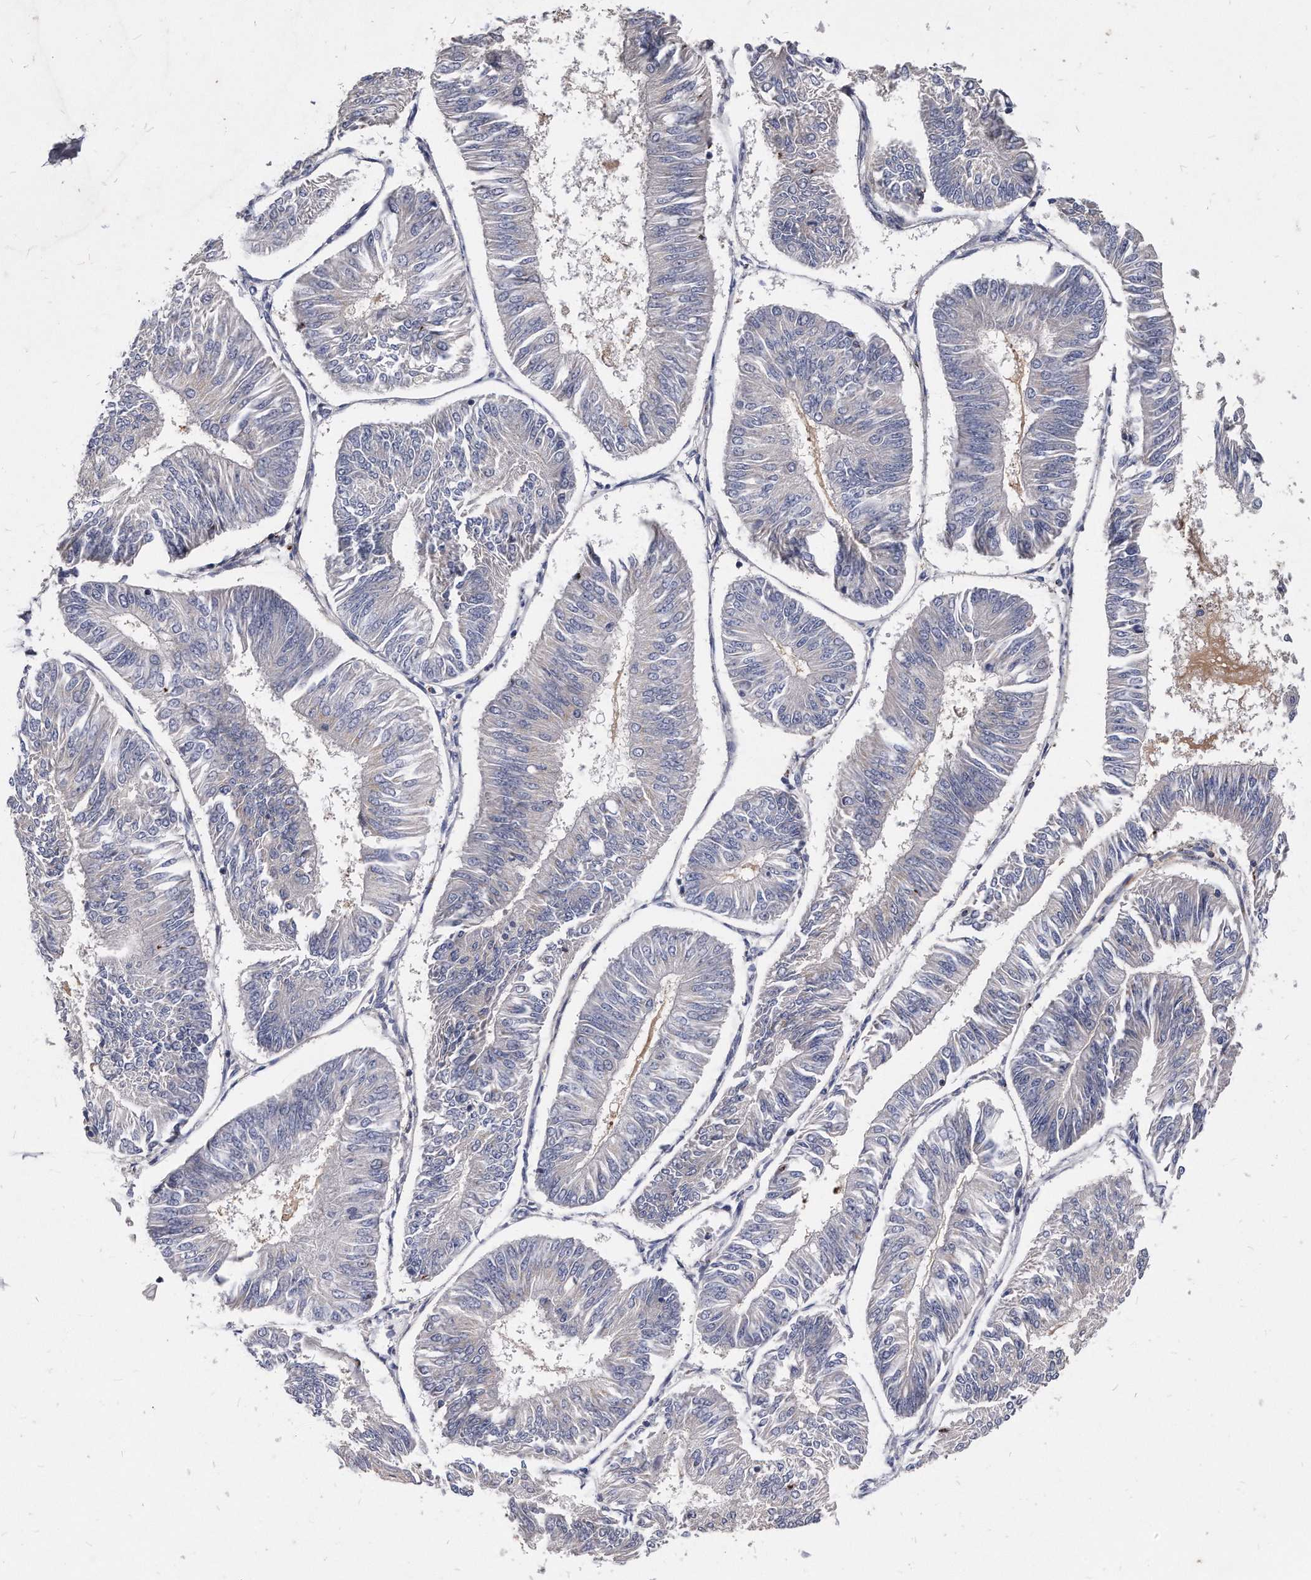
{"staining": {"intensity": "negative", "quantity": "none", "location": "none"}, "tissue": "endometrial cancer", "cell_type": "Tumor cells", "image_type": "cancer", "snomed": [{"axis": "morphology", "description": "Adenocarcinoma, NOS"}, {"axis": "topography", "description": "Endometrium"}], "caption": "This is an immunohistochemistry (IHC) micrograph of endometrial cancer. There is no positivity in tumor cells.", "gene": "MGAT4A", "patient": {"sex": "female", "age": 58}}